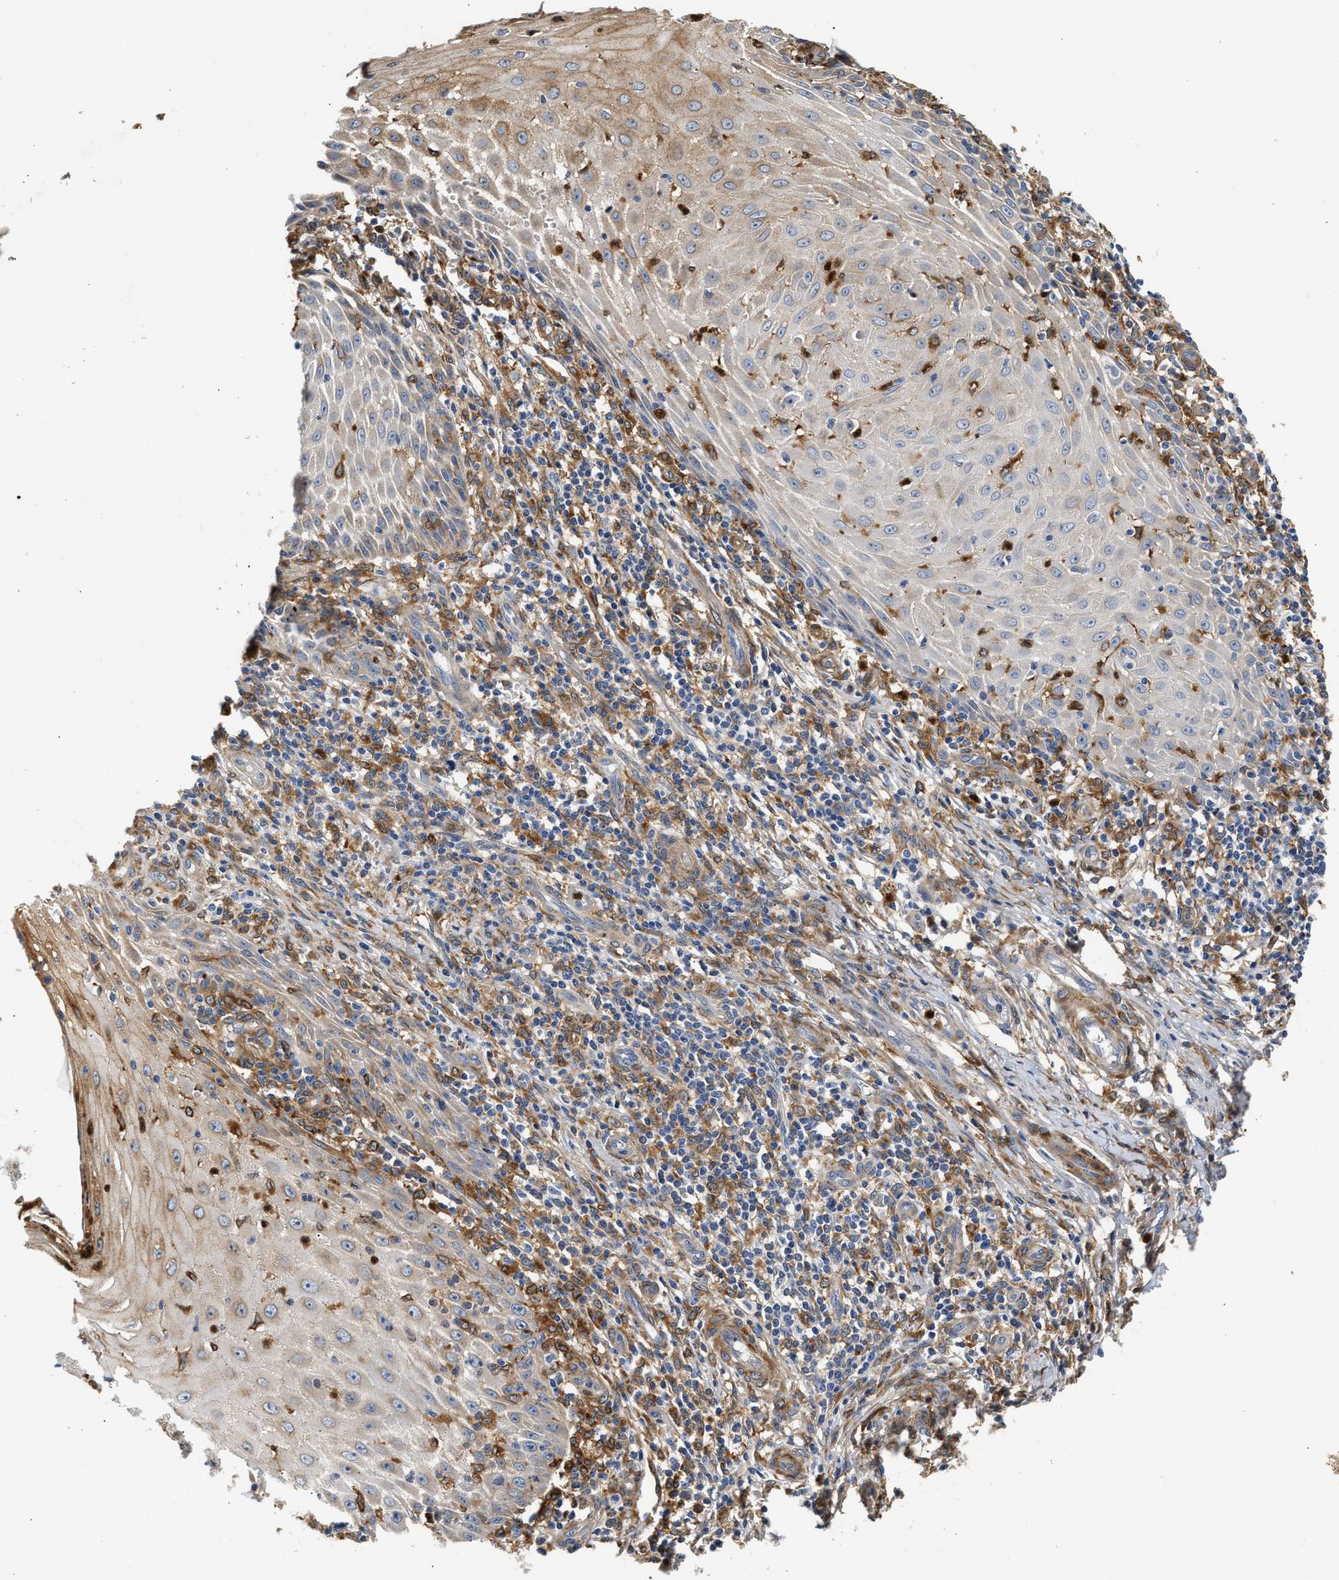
{"staining": {"intensity": "weak", "quantity": "25%-75%", "location": "cytoplasmic/membranous"}, "tissue": "skin cancer", "cell_type": "Tumor cells", "image_type": "cancer", "snomed": [{"axis": "morphology", "description": "Squamous cell carcinoma, NOS"}, {"axis": "topography", "description": "Skin"}], "caption": "Immunohistochemical staining of human skin cancer (squamous cell carcinoma) reveals weak cytoplasmic/membranous protein staining in approximately 25%-75% of tumor cells.", "gene": "RAB31", "patient": {"sex": "female", "age": 73}}